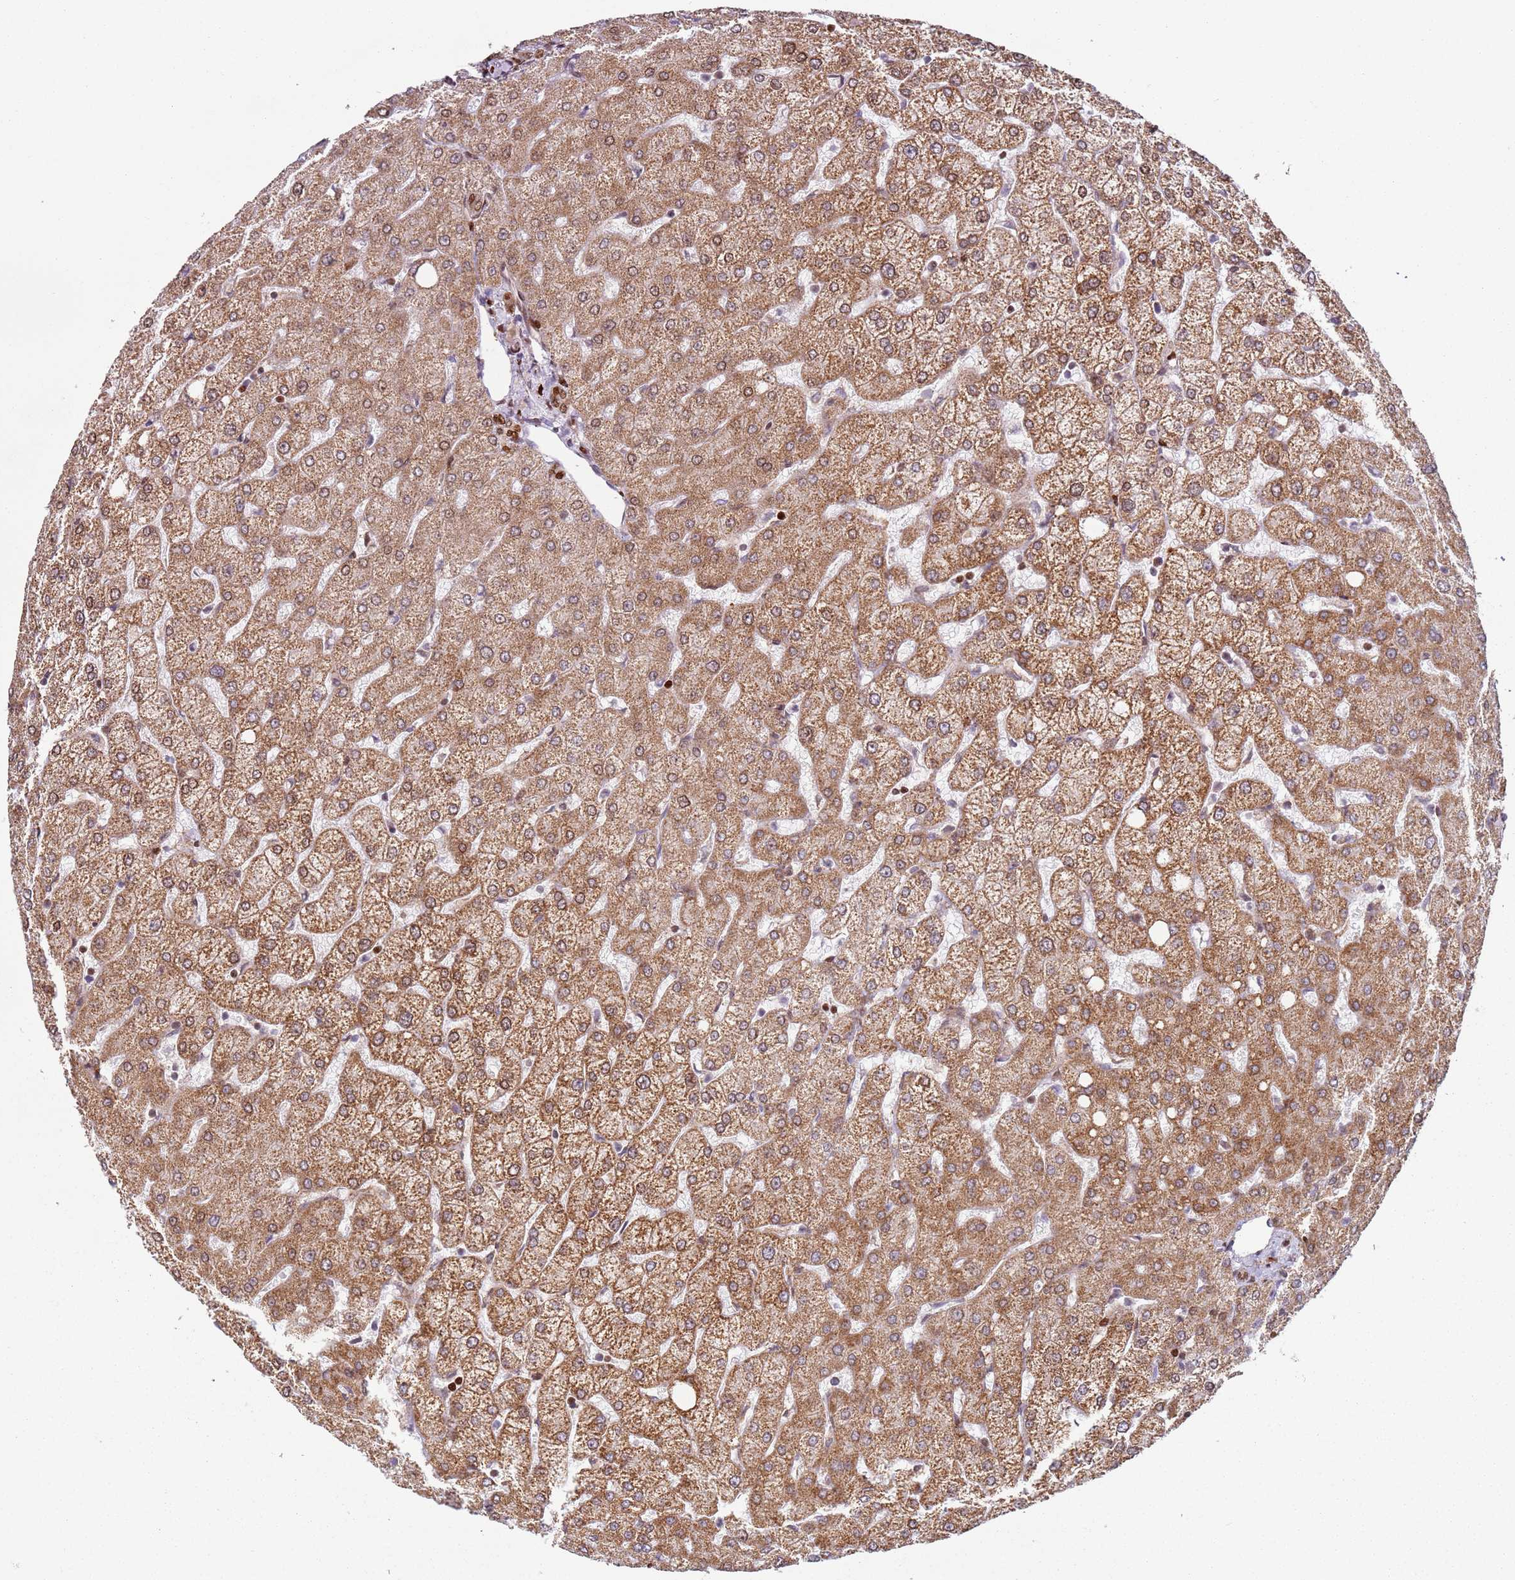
{"staining": {"intensity": "strong", "quantity": ">75%", "location": "nuclear"}, "tissue": "liver", "cell_type": "Cholangiocytes", "image_type": "normal", "snomed": [{"axis": "morphology", "description": "Normal tissue, NOS"}, {"axis": "topography", "description": "Liver"}], "caption": "IHC of benign liver exhibits high levels of strong nuclear positivity in approximately >75% of cholangiocytes.", "gene": "HNRNPLL", "patient": {"sex": "female", "age": 54}}